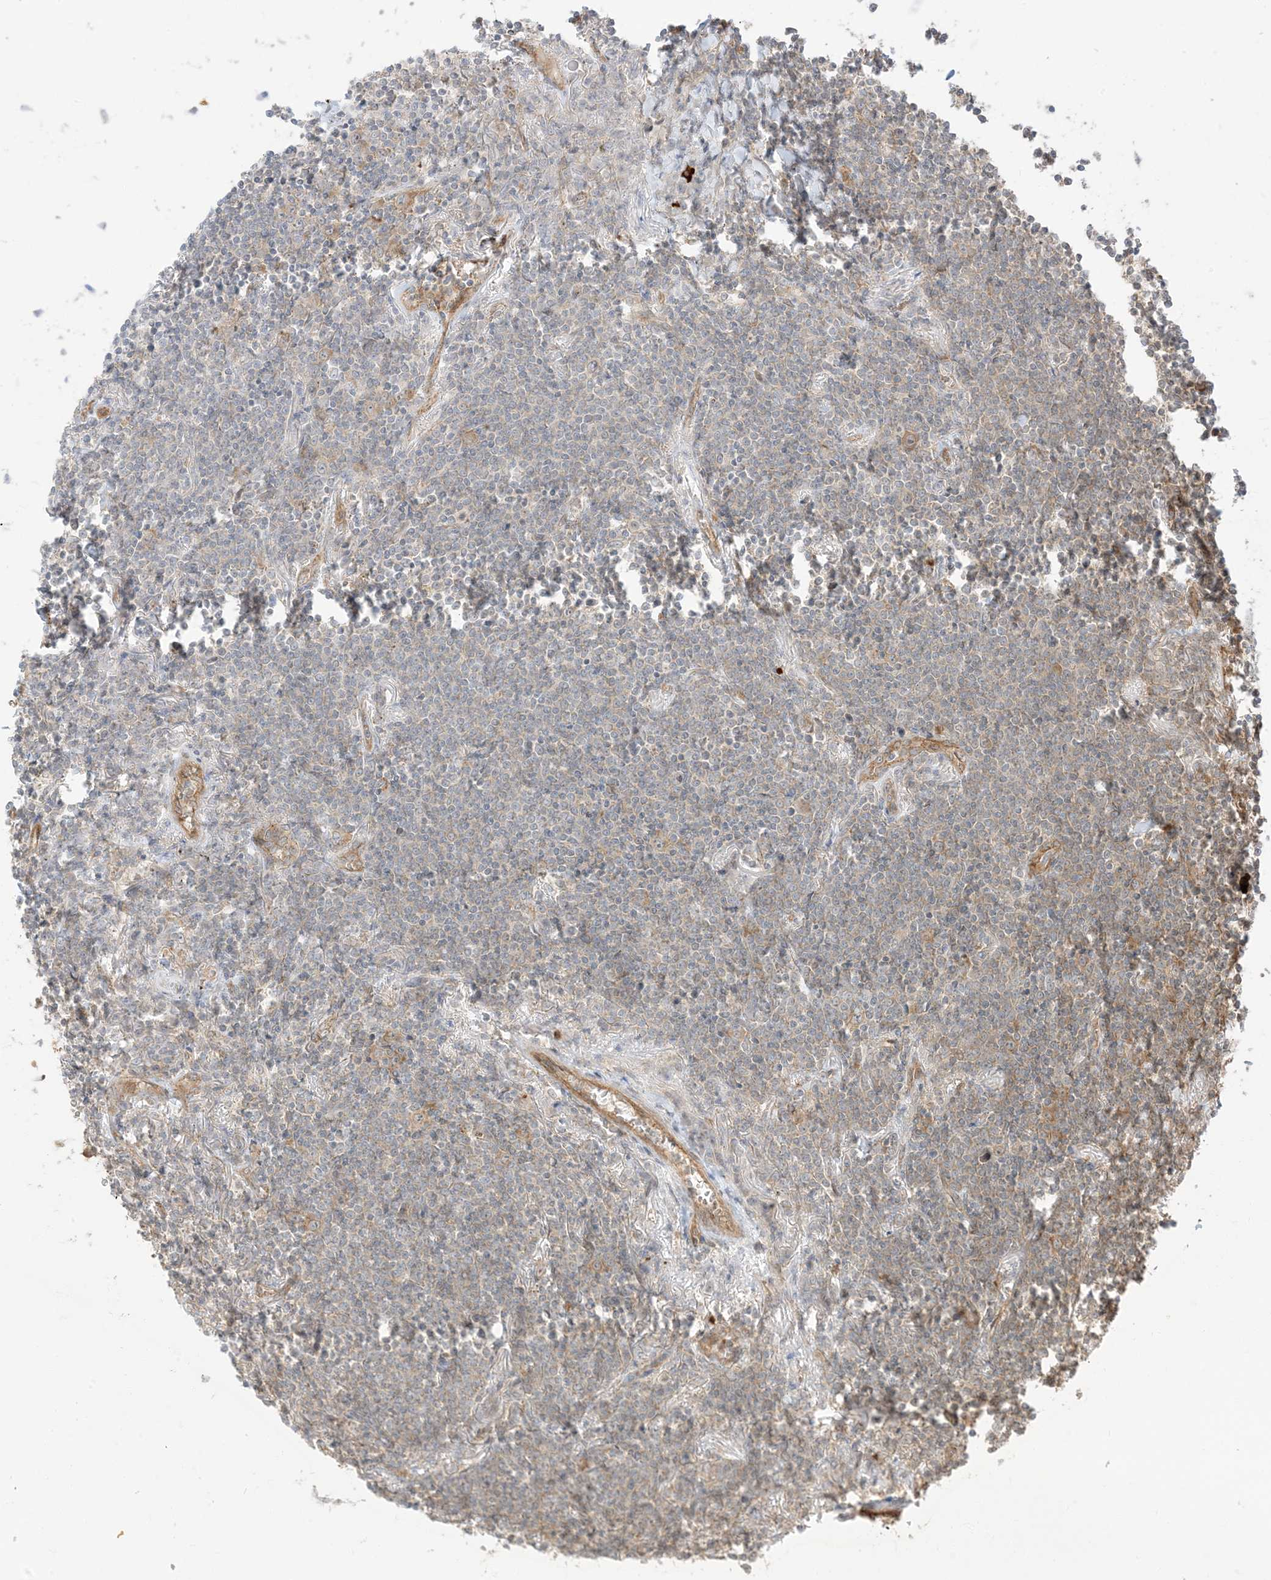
{"staining": {"intensity": "weak", "quantity": "<25%", "location": "cytoplasmic/membranous"}, "tissue": "lymphoma", "cell_type": "Tumor cells", "image_type": "cancer", "snomed": [{"axis": "morphology", "description": "Malignant lymphoma, non-Hodgkin's type, Low grade"}, {"axis": "topography", "description": "Lung"}], "caption": "Human low-grade malignant lymphoma, non-Hodgkin's type stained for a protein using immunohistochemistry (IHC) reveals no staining in tumor cells.", "gene": "UBAP2L", "patient": {"sex": "female", "age": 71}}